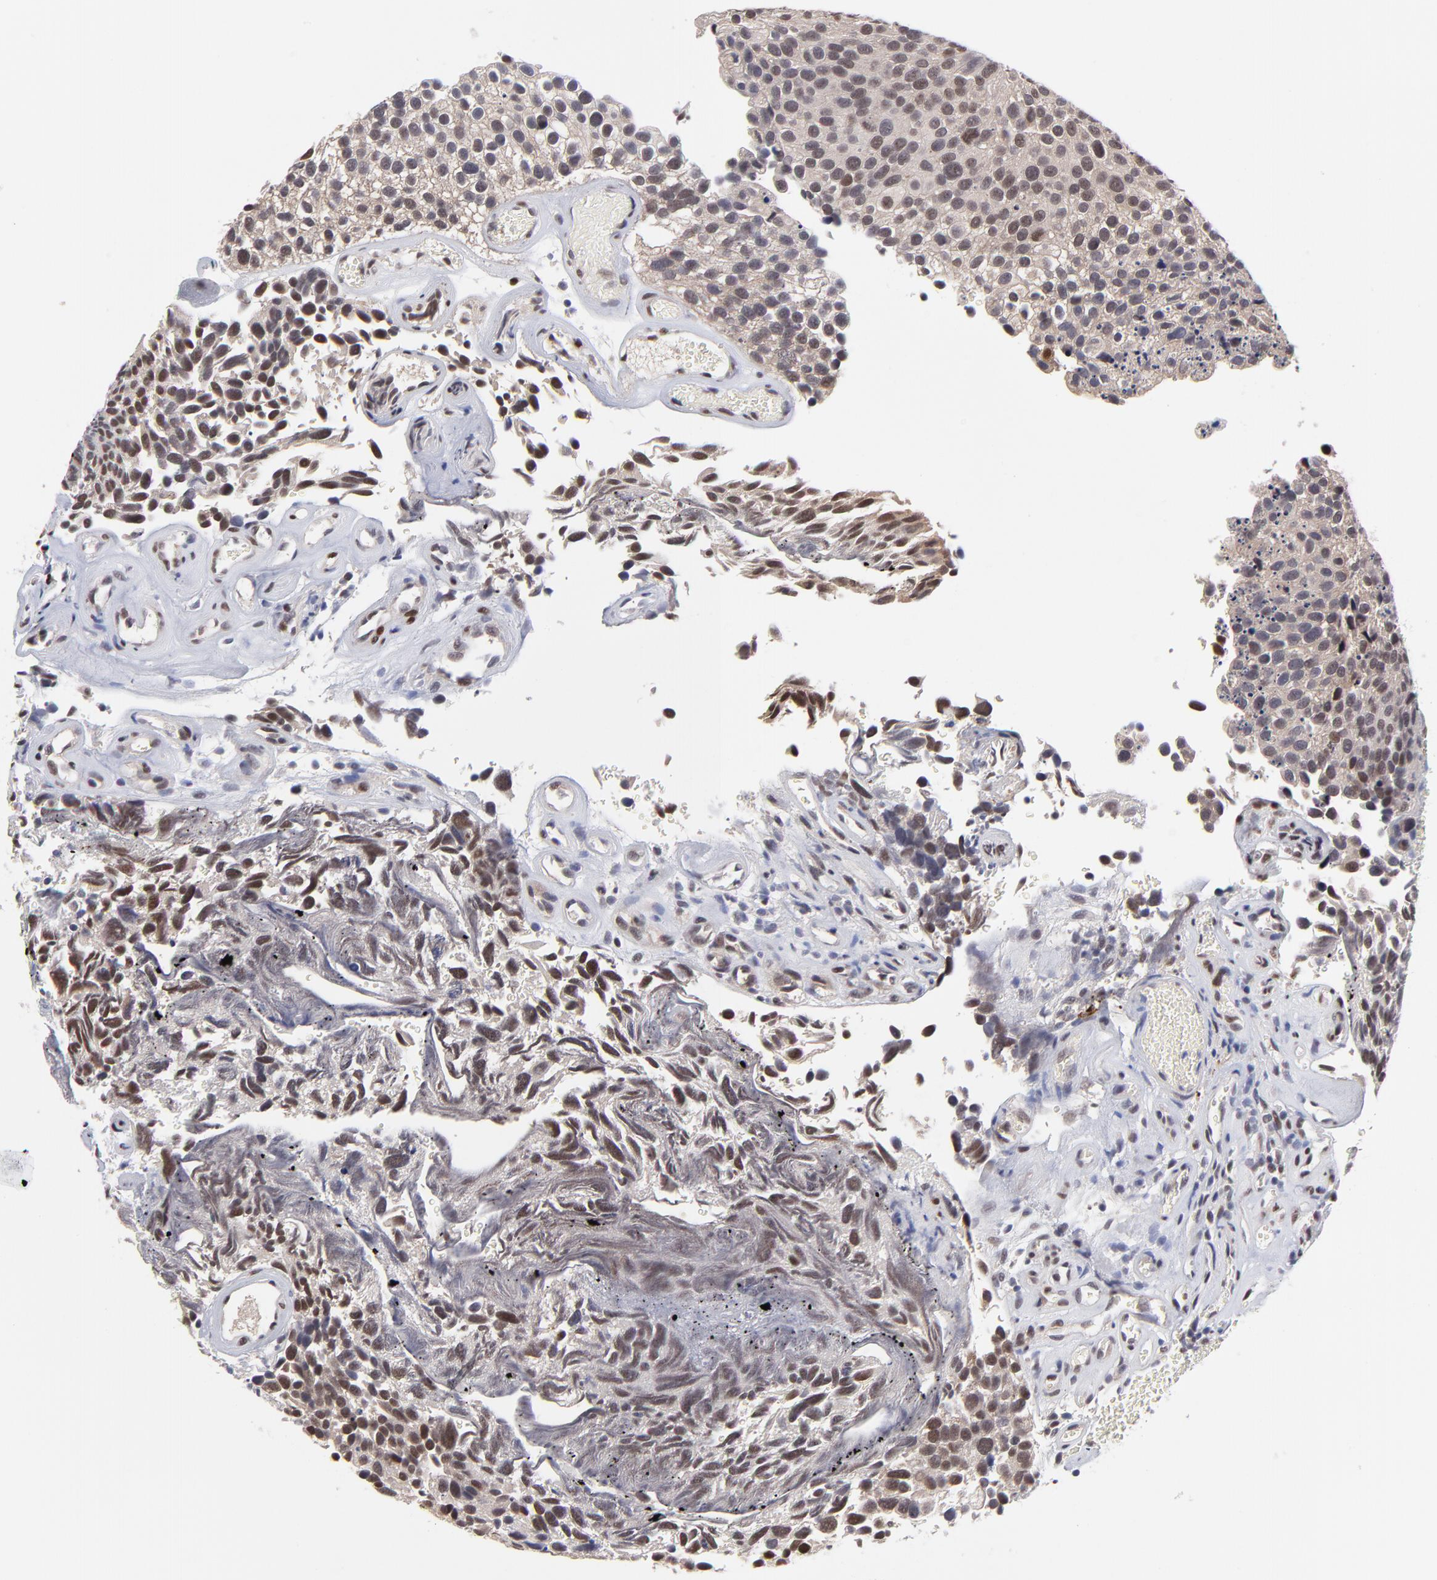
{"staining": {"intensity": "moderate", "quantity": ">75%", "location": "cytoplasmic/membranous"}, "tissue": "urothelial cancer", "cell_type": "Tumor cells", "image_type": "cancer", "snomed": [{"axis": "morphology", "description": "Urothelial carcinoma, High grade"}, {"axis": "topography", "description": "Urinary bladder"}], "caption": "Immunohistochemical staining of human urothelial cancer exhibits medium levels of moderate cytoplasmic/membranous staining in about >75% of tumor cells.", "gene": "UBE2E3", "patient": {"sex": "male", "age": 72}}